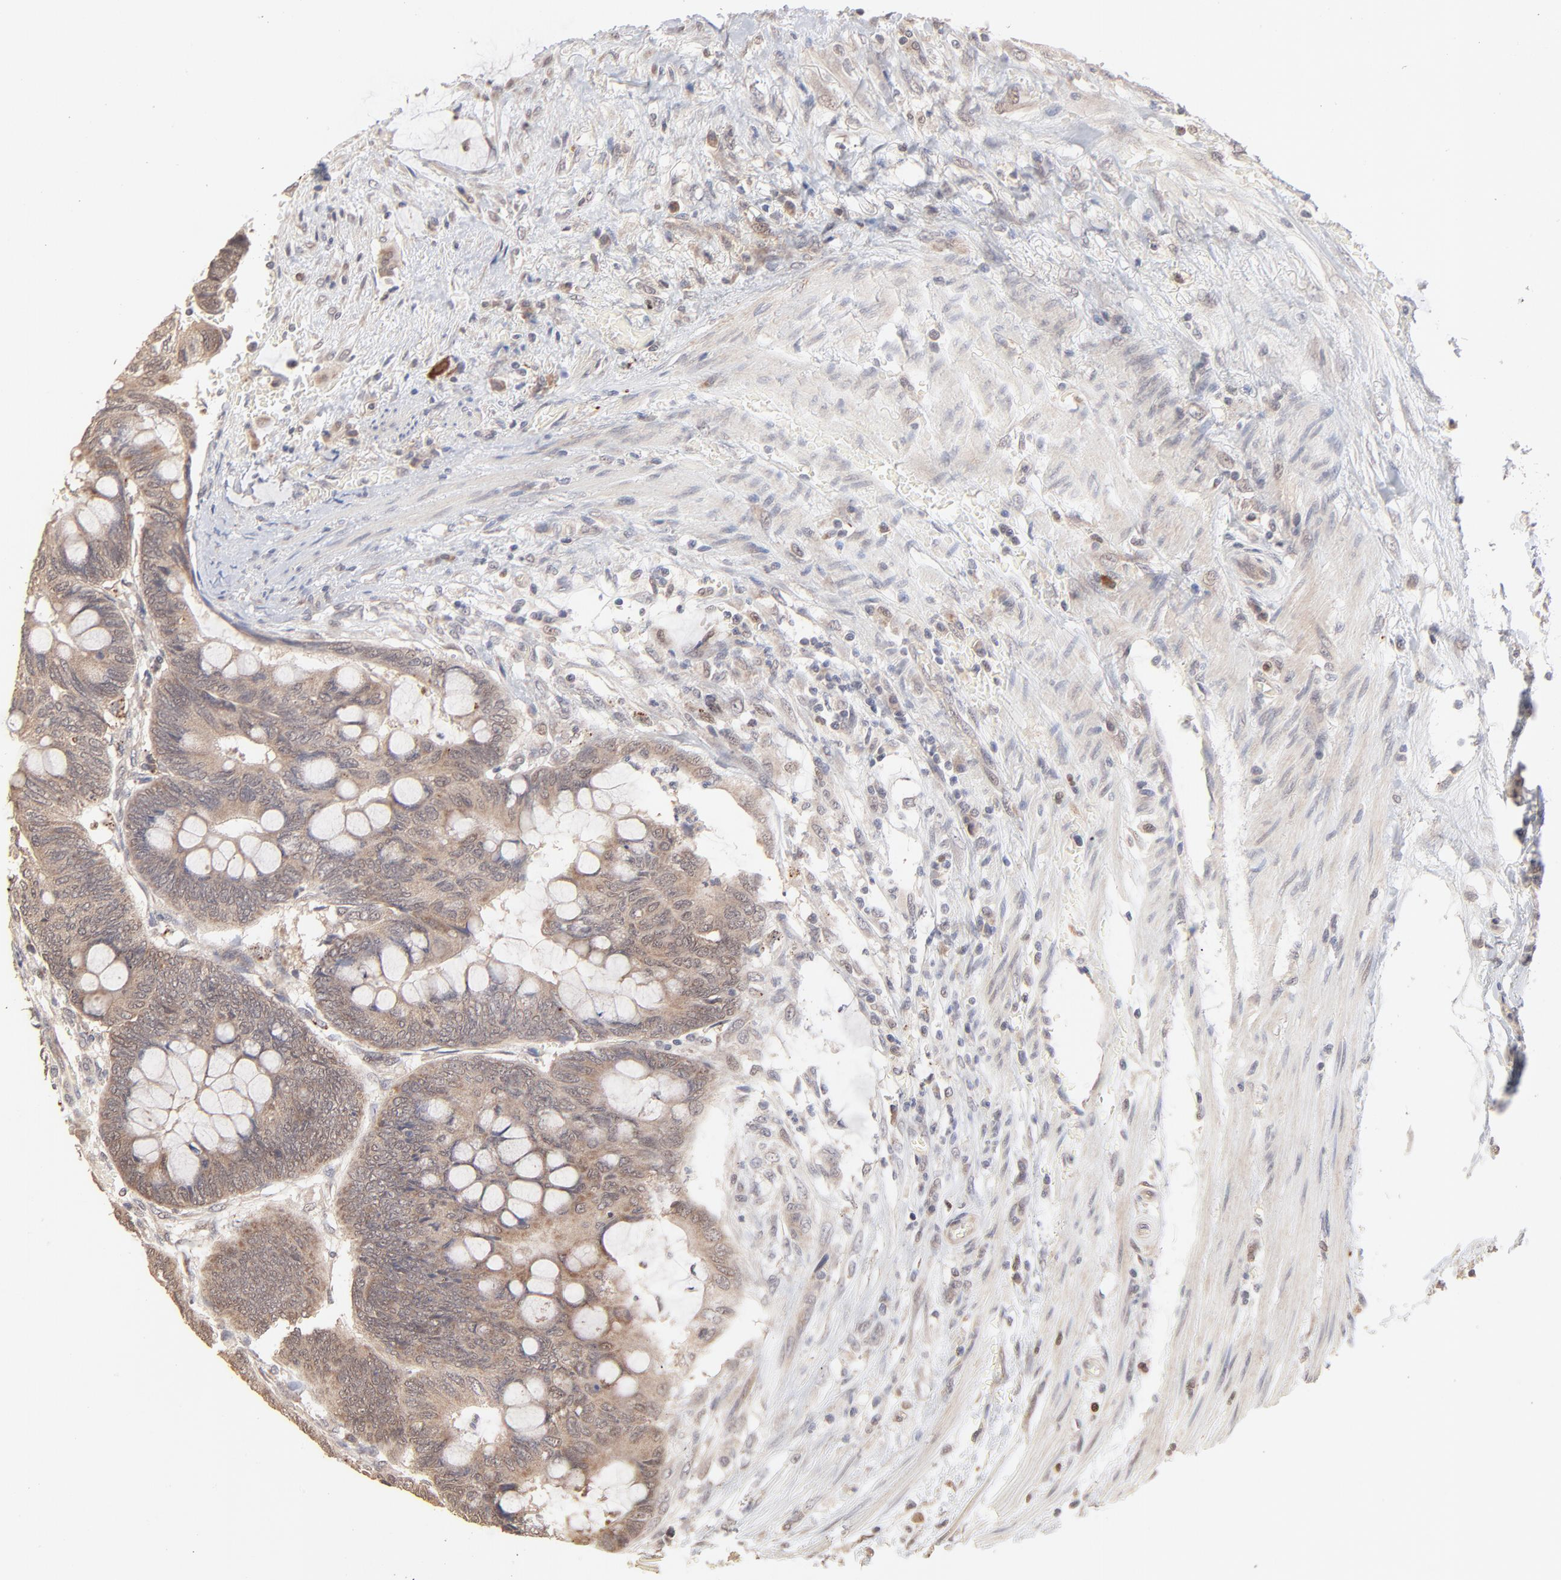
{"staining": {"intensity": "moderate", "quantity": "25%-75%", "location": "cytoplasmic/membranous,nuclear"}, "tissue": "colorectal cancer", "cell_type": "Tumor cells", "image_type": "cancer", "snomed": [{"axis": "morphology", "description": "Normal tissue, NOS"}, {"axis": "morphology", "description": "Adenocarcinoma, NOS"}, {"axis": "topography", "description": "Rectum"}], "caption": "High-magnification brightfield microscopy of adenocarcinoma (colorectal) stained with DAB (3,3'-diaminobenzidine) (brown) and counterstained with hematoxylin (blue). tumor cells exhibit moderate cytoplasmic/membranous and nuclear staining is seen in approximately25%-75% of cells.", "gene": "MSL2", "patient": {"sex": "male", "age": 92}}